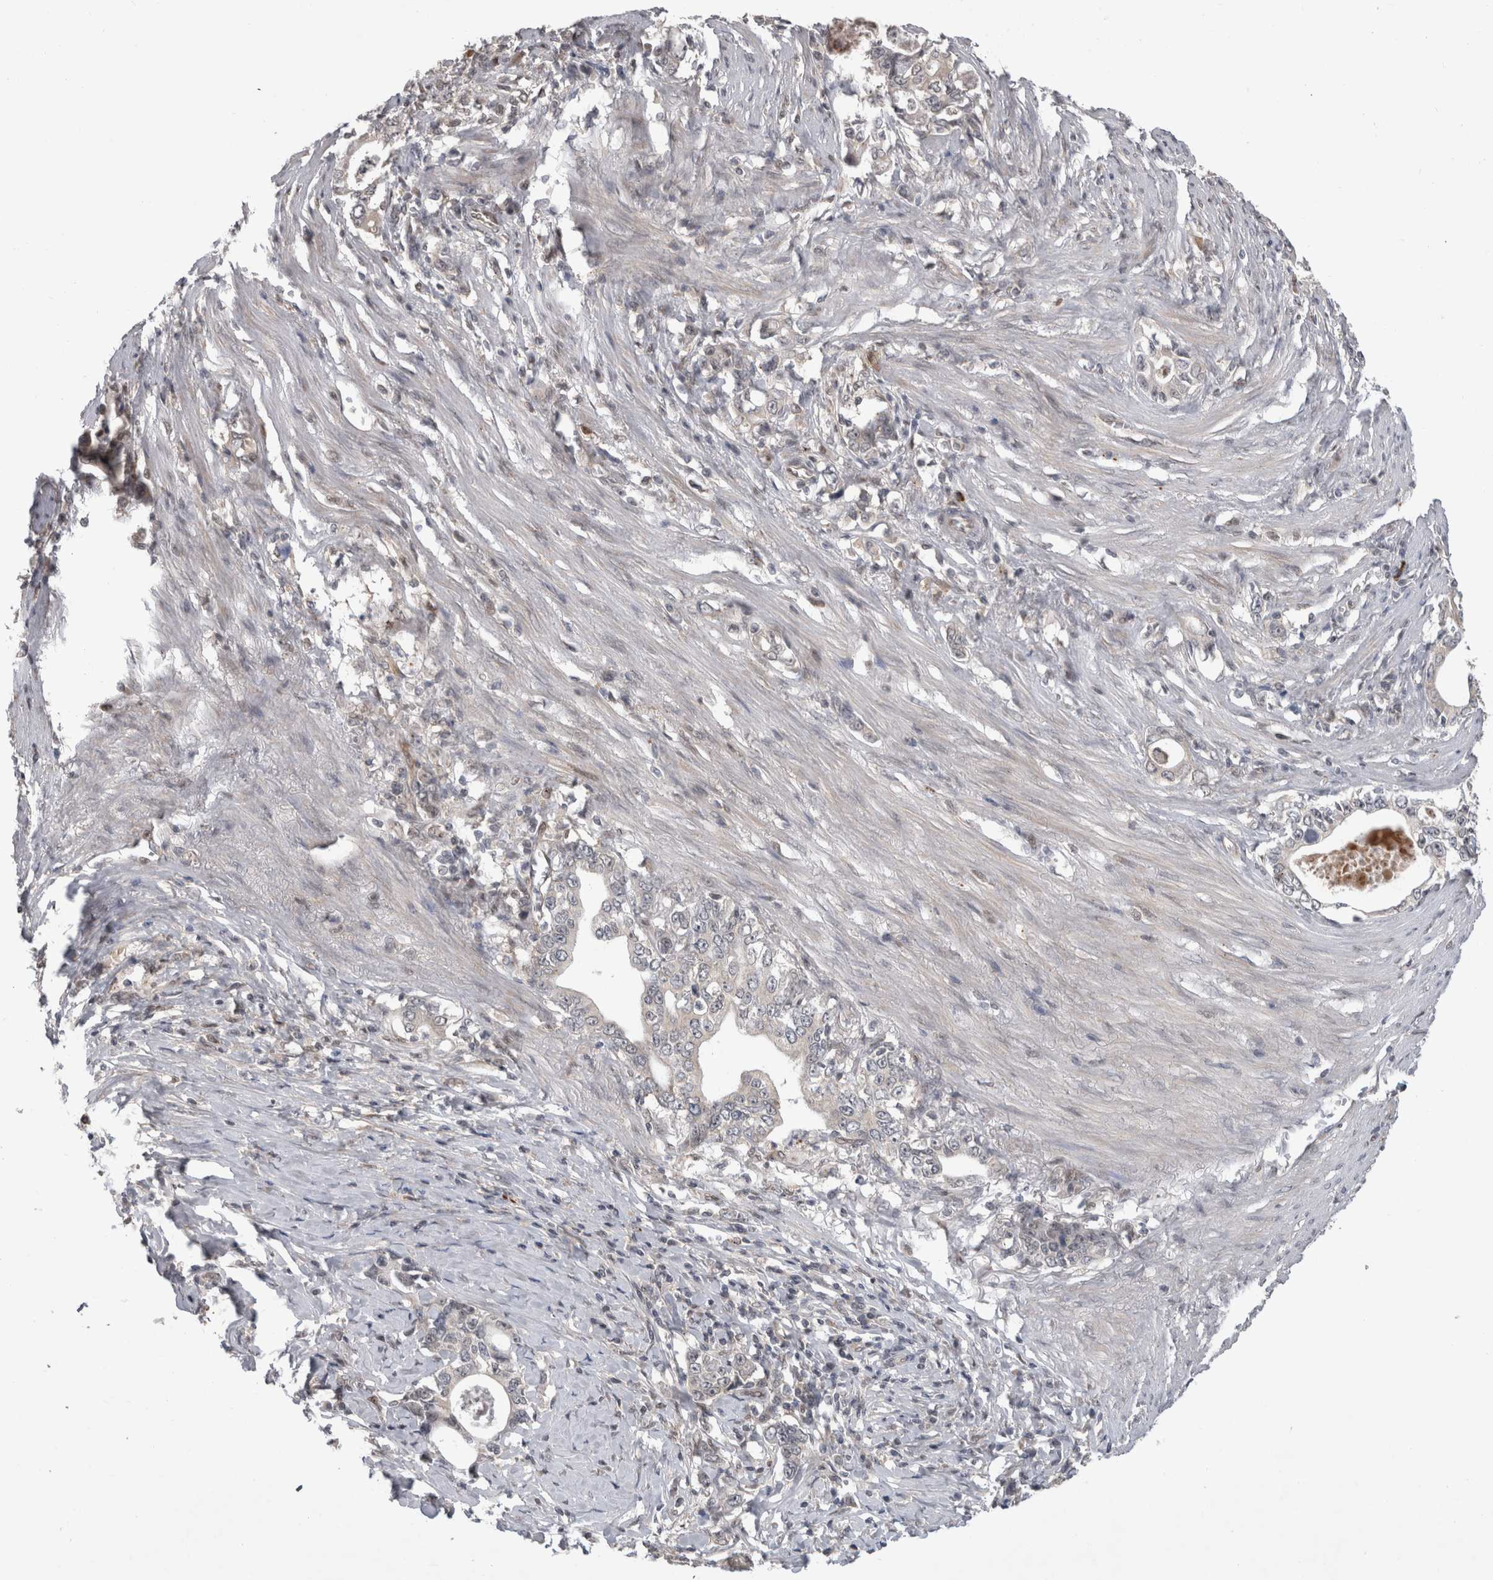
{"staining": {"intensity": "weak", "quantity": "<25%", "location": "cytoplasmic/membranous"}, "tissue": "stomach cancer", "cell_type": "Tumor cells", "image_type": "cancer", "snomed": [{"axis": "morphology", "description": "Adenocarcinoma, NOS"}, {"axis": "topography", "description": "Stomach, lower"}], "caption": "DAB immunohistochemical staining of stomach cancer displays no significant expression in tumor cells. (DAB immunohistochemistry (IHC), high magnification).", "gene": "MTBP", "patient": {"sex": "female", "age": 72}}